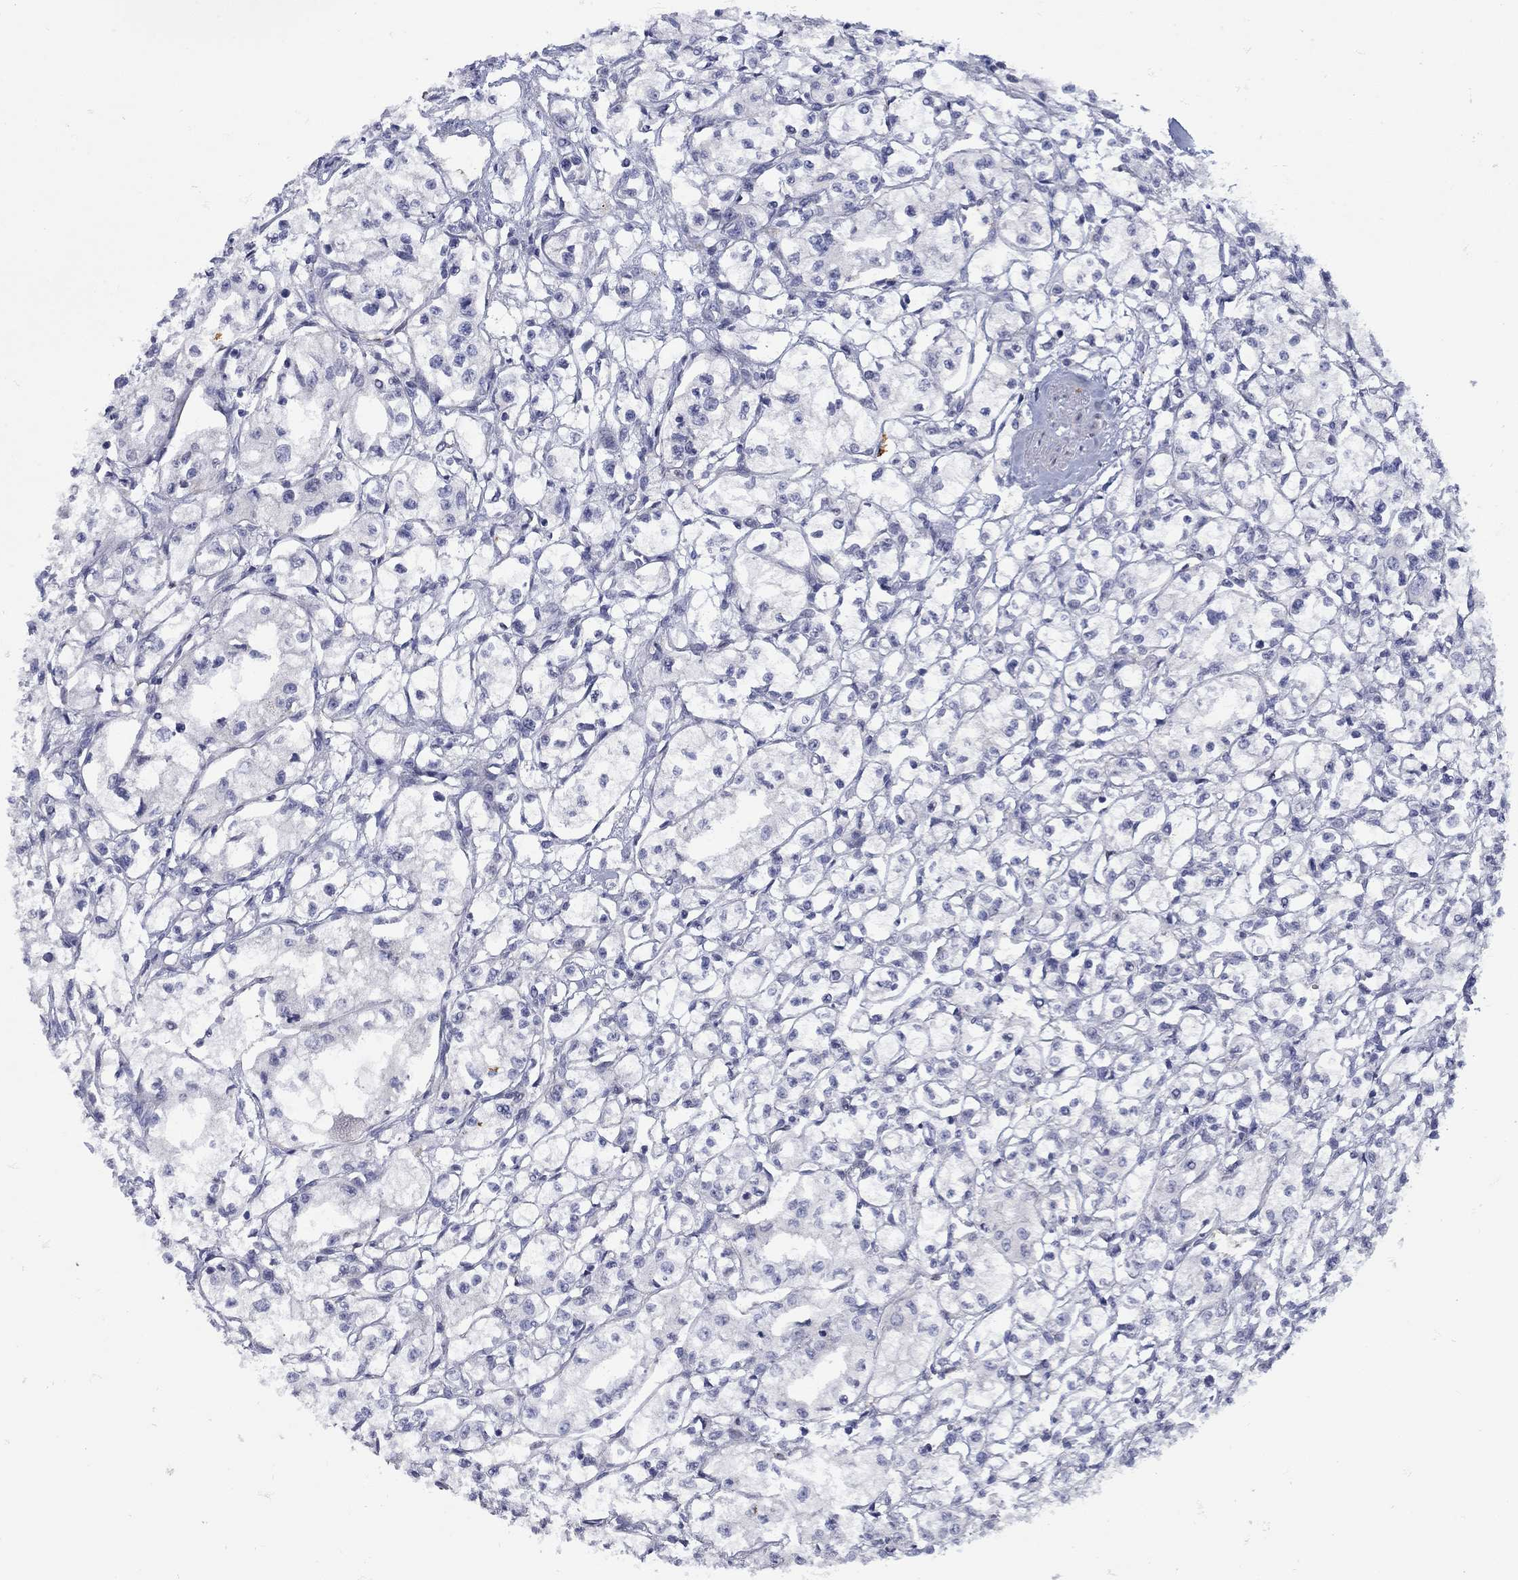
{"staining": {"intensity": "negative", "quantity": "none", "location": "none"}, "tissue": "renal cancer", "cell_type": "Tumor cells", "image_type": "cancer", "snomed": [{"axis": "morphology", "description": "Adenocarcinoma, NOS"}, {"axis": "topography", "description": "Kidney"}], "caption": "IHC photomicrograph of neoplastic tissue: adenocarcinoma (renal) stained with DAB (3,3'-diaminobenzidine) demonstrates no significant protein positivity in tumor cells.", "gene": "FXR1", "patient": {"sex": "male", "age": 56}}